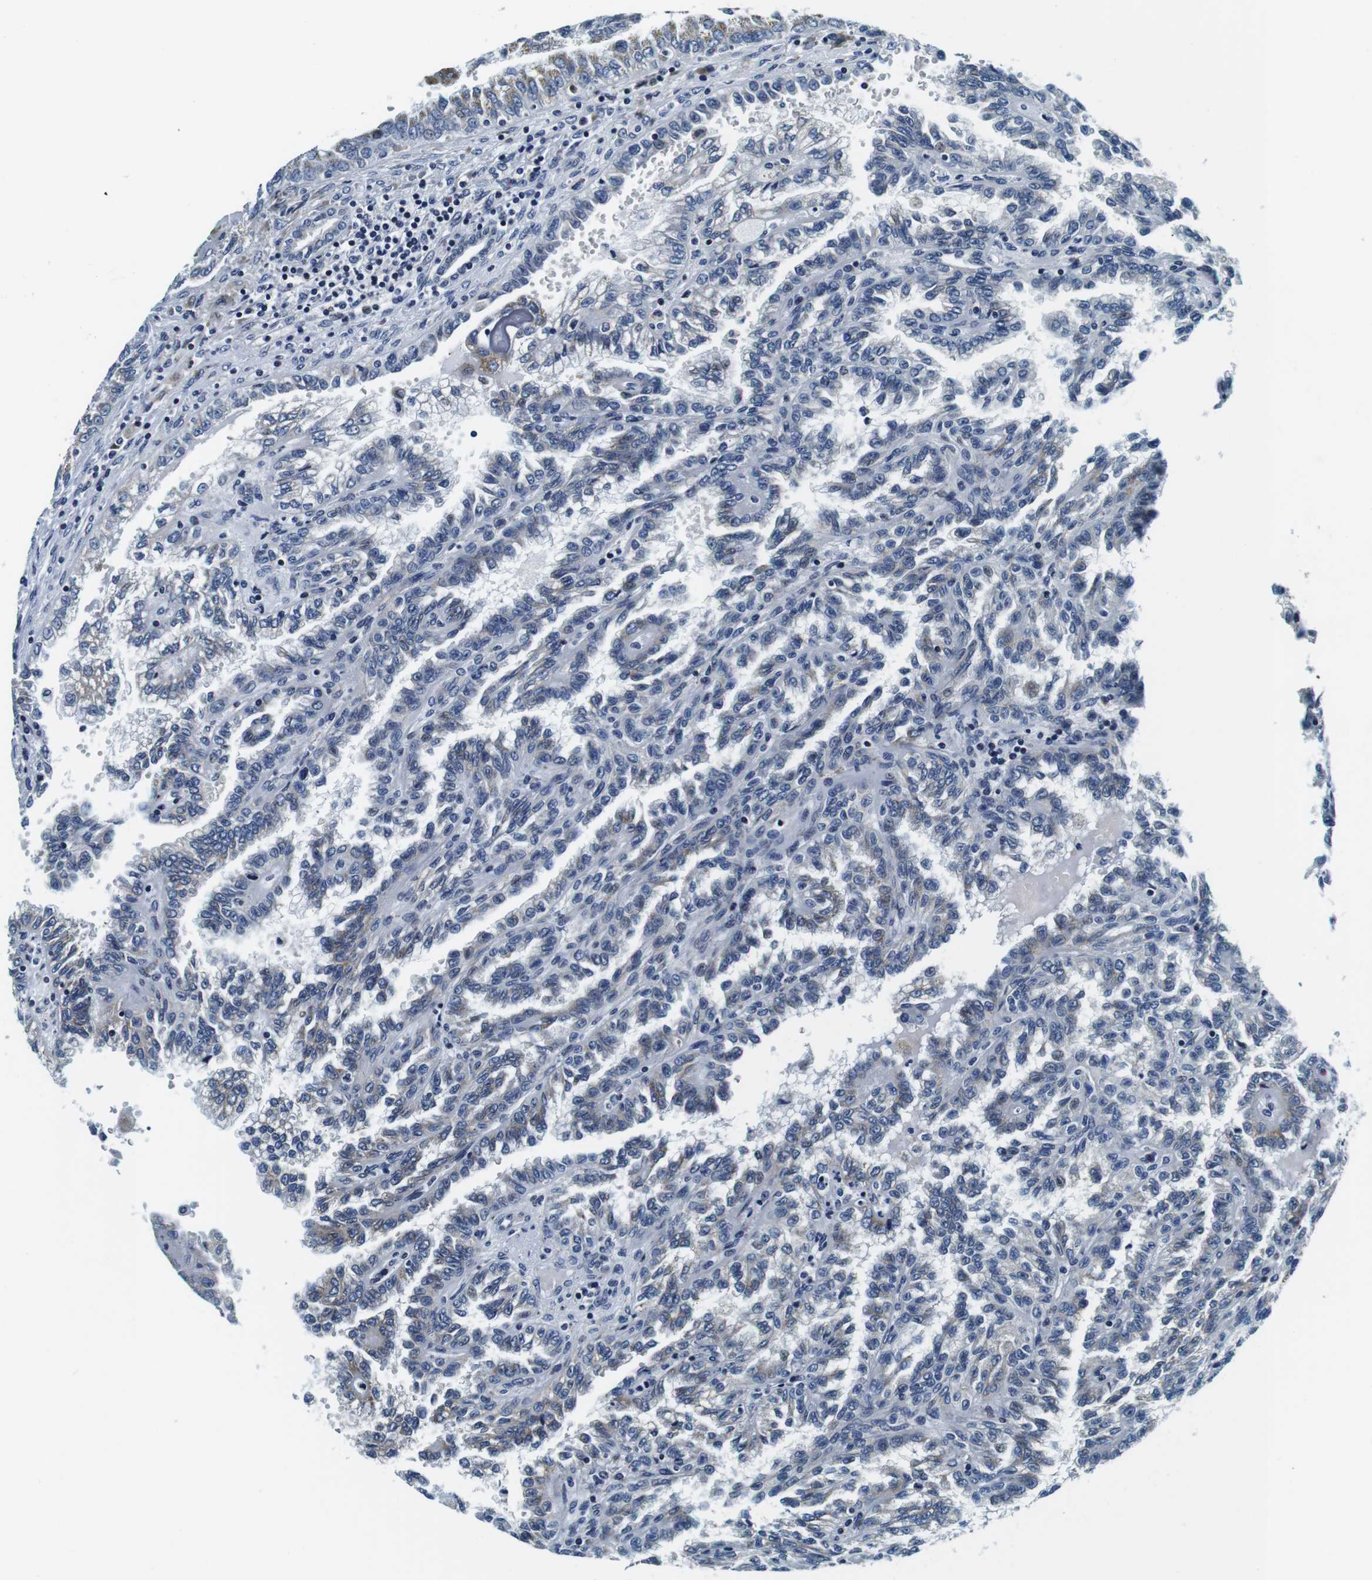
{"staining": {"intensity": "weak", "quantity": "<25%", "location": "cytoplasmic/membranous"}, "tissue": "renal cancer", "cell_type": "Tumor cells", "image_type": "cancer", "snomed": [{"axis": "morphology", "description": "Inflammation, NOS"}, {"axis": "morphology", "description": "Adenocarcinoma, NOS"}, {"axis": "topography", "description": "Kidney"}], "caption": "Immunohistochemical staining of human renal cancer (adenocarcinoma) reveals no significant staining in tumor cells. (DAB (3,3'-diaminobenzidine) immunohistochemistry, high magnification).", "gene": "FAR2", "patient": {"sex": "male", "age": 68}}